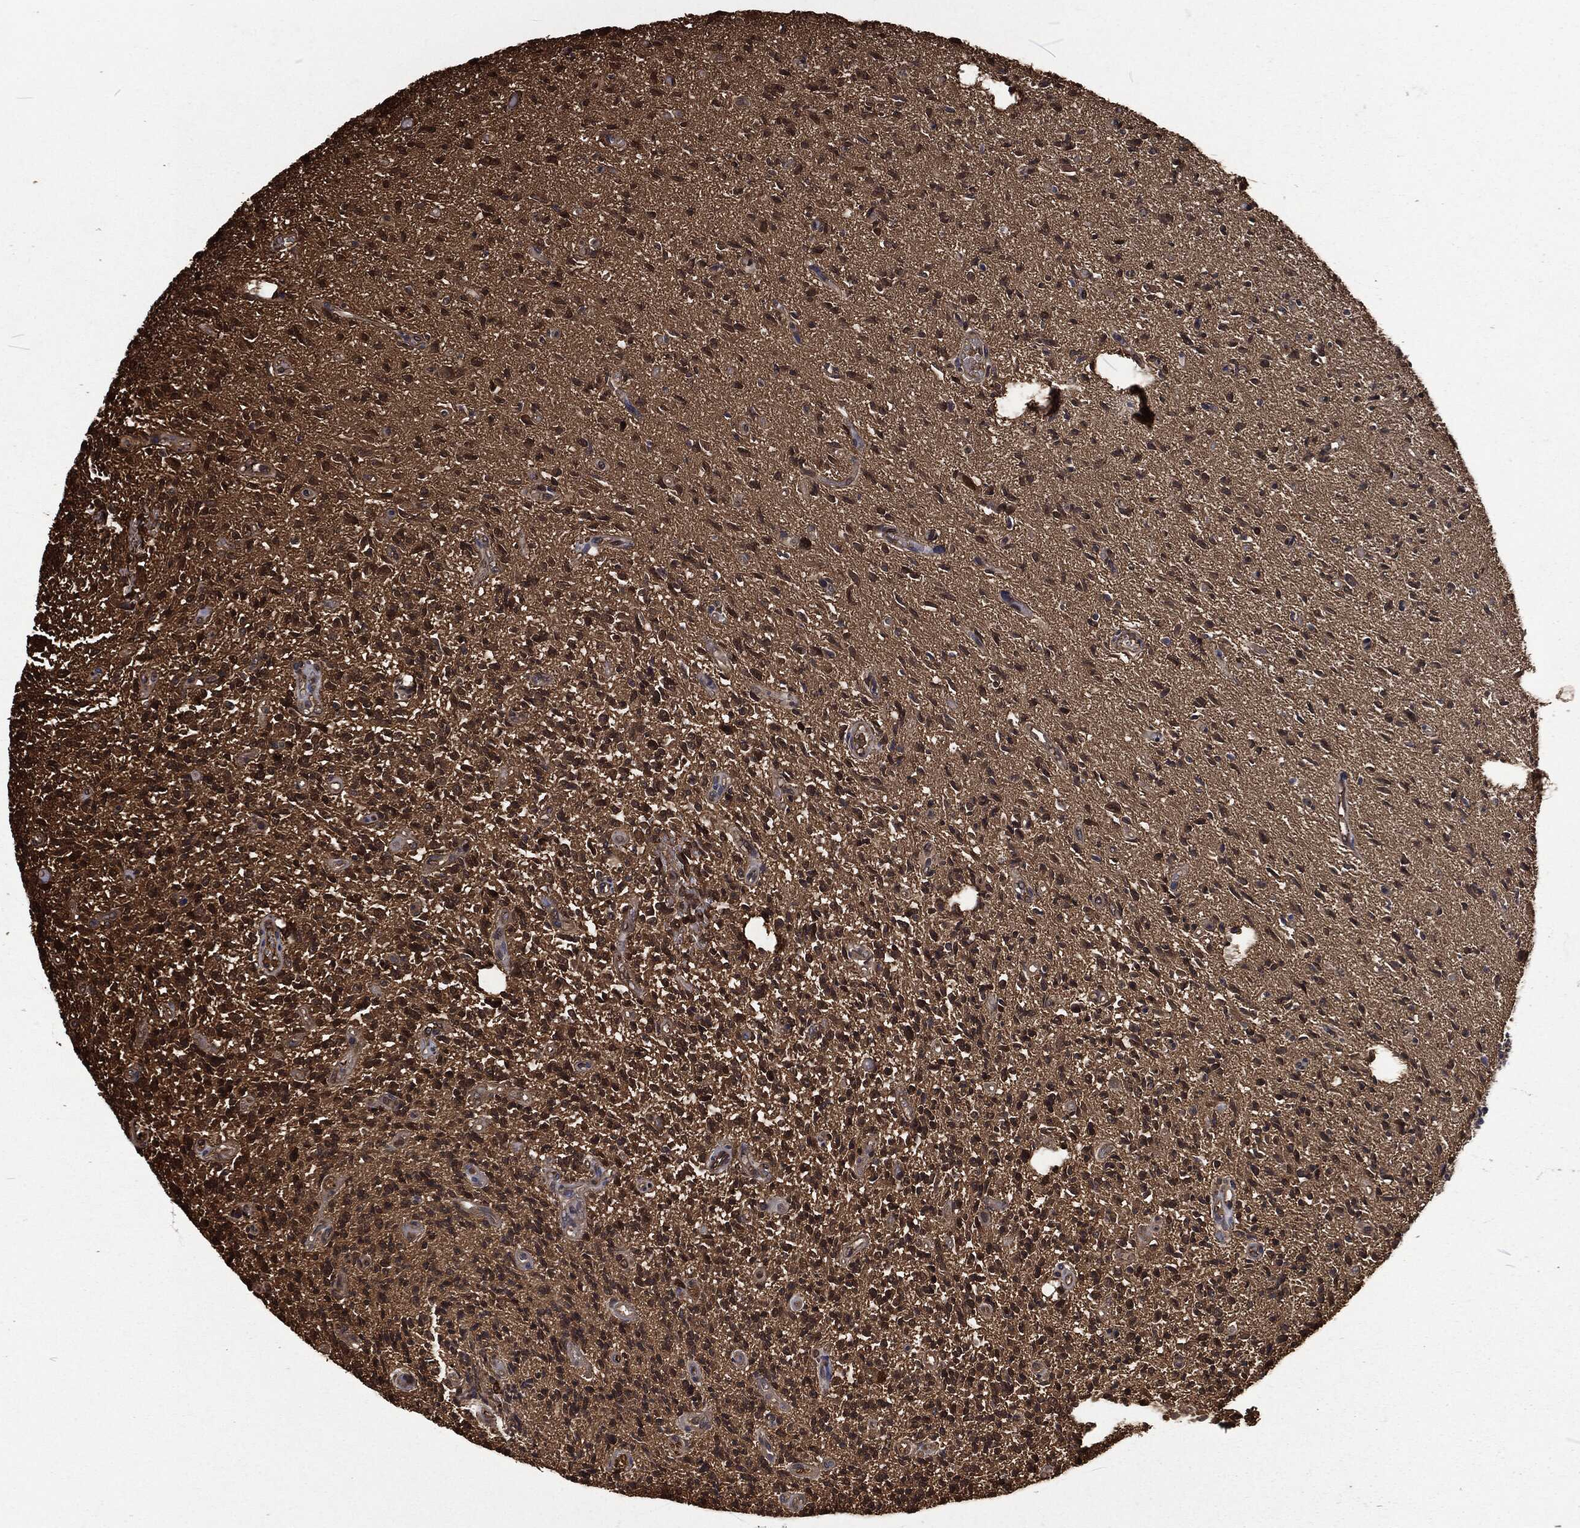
{"staining": {"intensity": "strong", "quantity": "<25%", "location": "cytoplasmic/membranous,nuclear"}, "tissue": "glioma", "cell_type": "Tumor cells", "image_type": "cancer", "snomed": [{"axis": "morphology", "description": "Glioma, malignant, High grade"}, {"axis": "topography", "description": "Brain"}], "caption": "Immunohistochemical staining of malignant glioma (high-grade) reveals strong cytoplasmic/membranous and nuclear protein positivity in about <25% of tumor cells.", "gene": "PRDX4", "patient": {"sex": "male", "age": 64}}